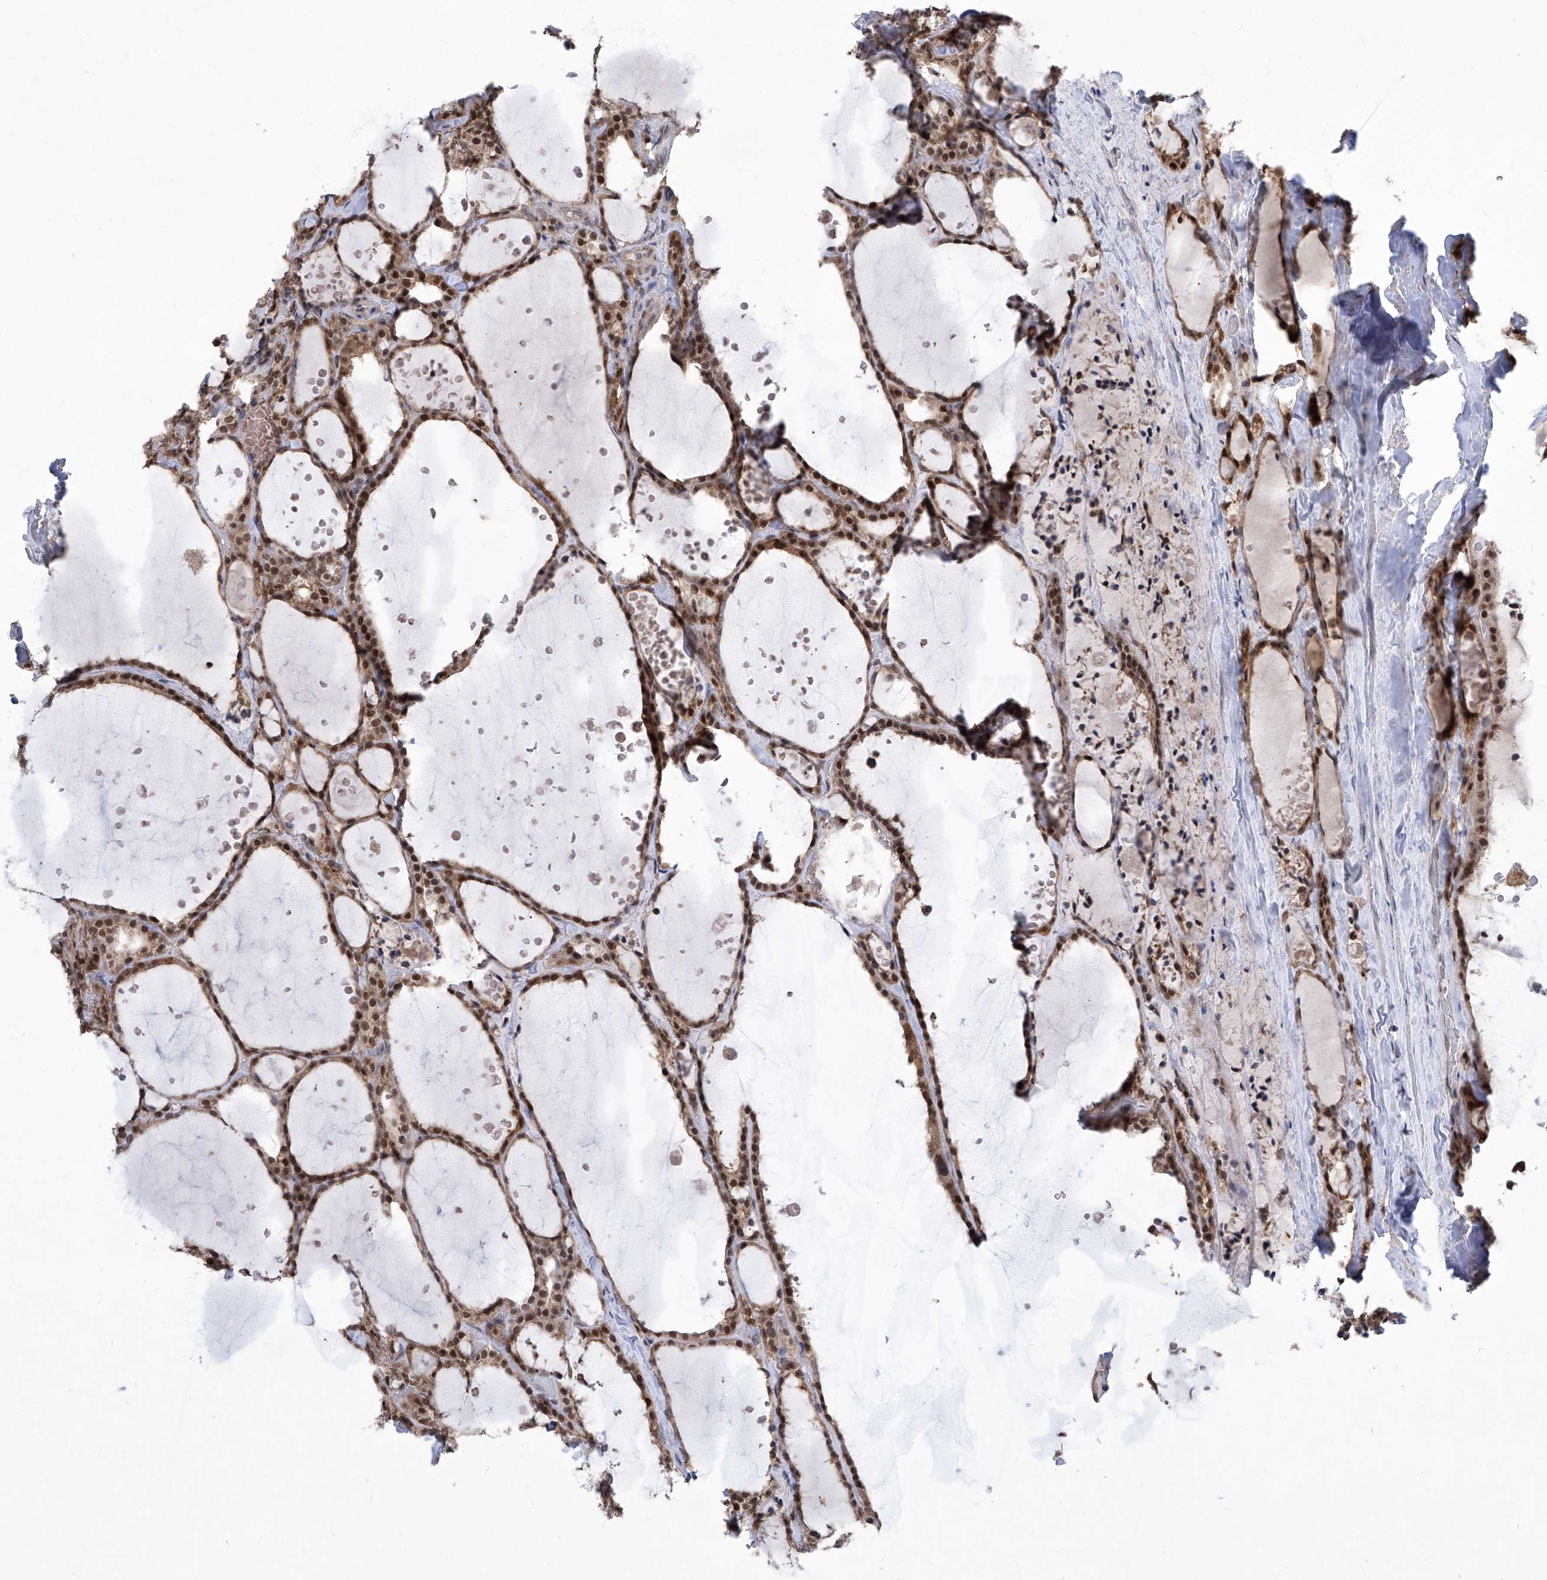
{"staining": {"intensity": "moderate", "quantity": ">75%", "location": "cytoplasmic/membranous,nuclear"}, "tissue": "thyroid cancer", "cell_type": "Tumor cells", "image_type": "cancer", "snomed": [{"axis": "morphology", "description": "Papillary adenocarcinoma, NOS"}, {"axis": "topography", "description": "Thyroid gland"}], "caption": "Moderate cytoplasmic/membranous and nuclear positivity for a protein is present in about >75% of tumor cells of thyroid cancer (papillary adenocarcinoma) using immunohistochemistry (IHC).", "gene": "CETN2", "patient": {"sex": "male", "age": 77}}